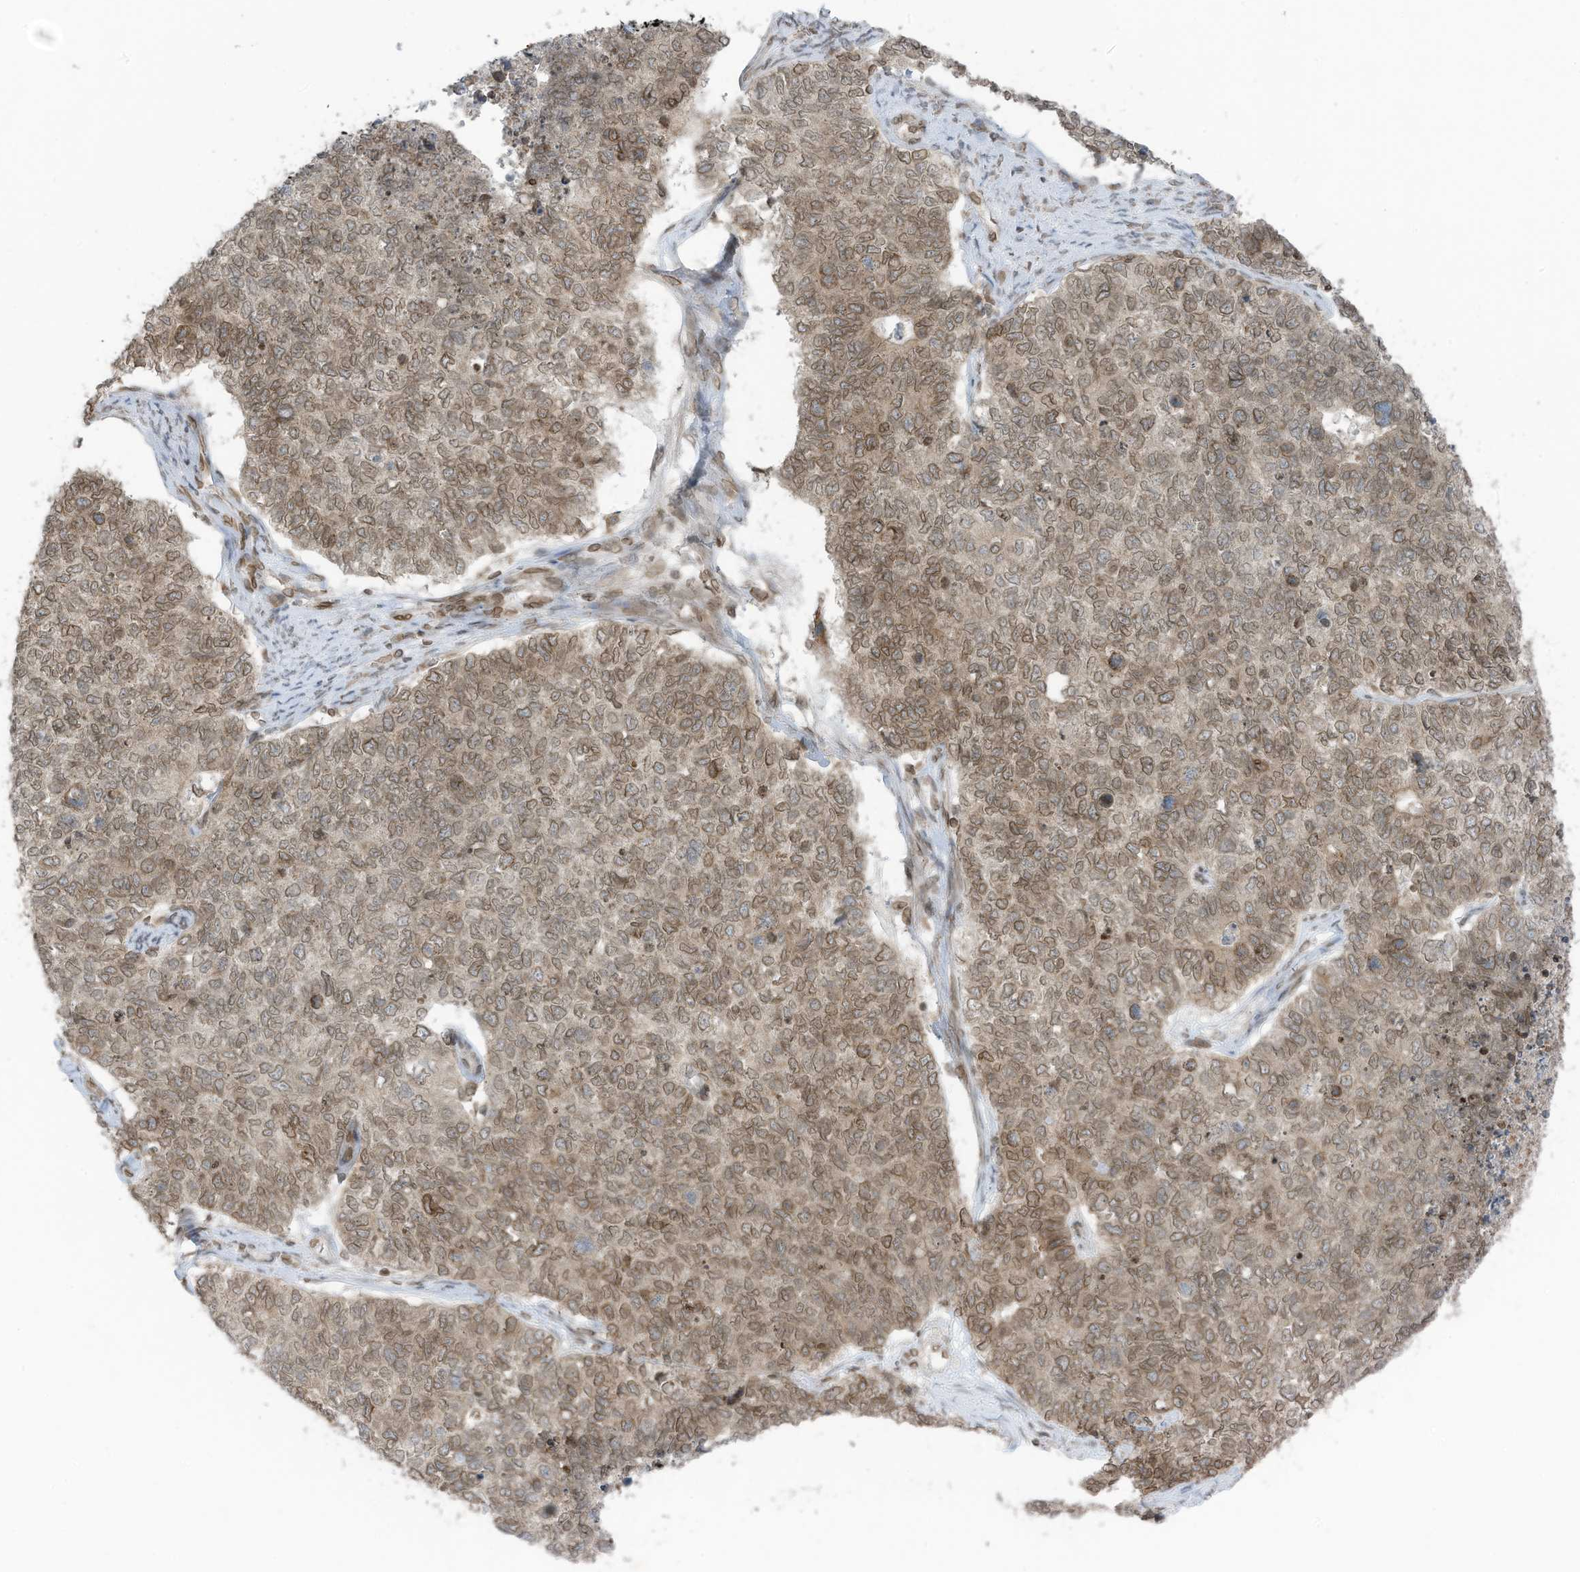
{"staining": {"intensity": "weak", "quantity": ">75%", "location": "cytoplasmic/membranous,nuclear"}, "tissue": "cervical cancer", "cell_type": "Tumor cells", "image_type": "cancer", "snomed": [{"axis": "morphology", "description": "Squamous cell carcinoma, NOS"}, {"axis": "topography", "description": "Cervix"}], "caption": "A high-resolution photomicrograph shows IHC staining of cervical cancer, which exhibits weak cytoplasmic/membranous and nuclear positivity in approximately >75% of tumor cells.", "gene": "RABL3", "patient": {"sex": "female", "age": 63}}